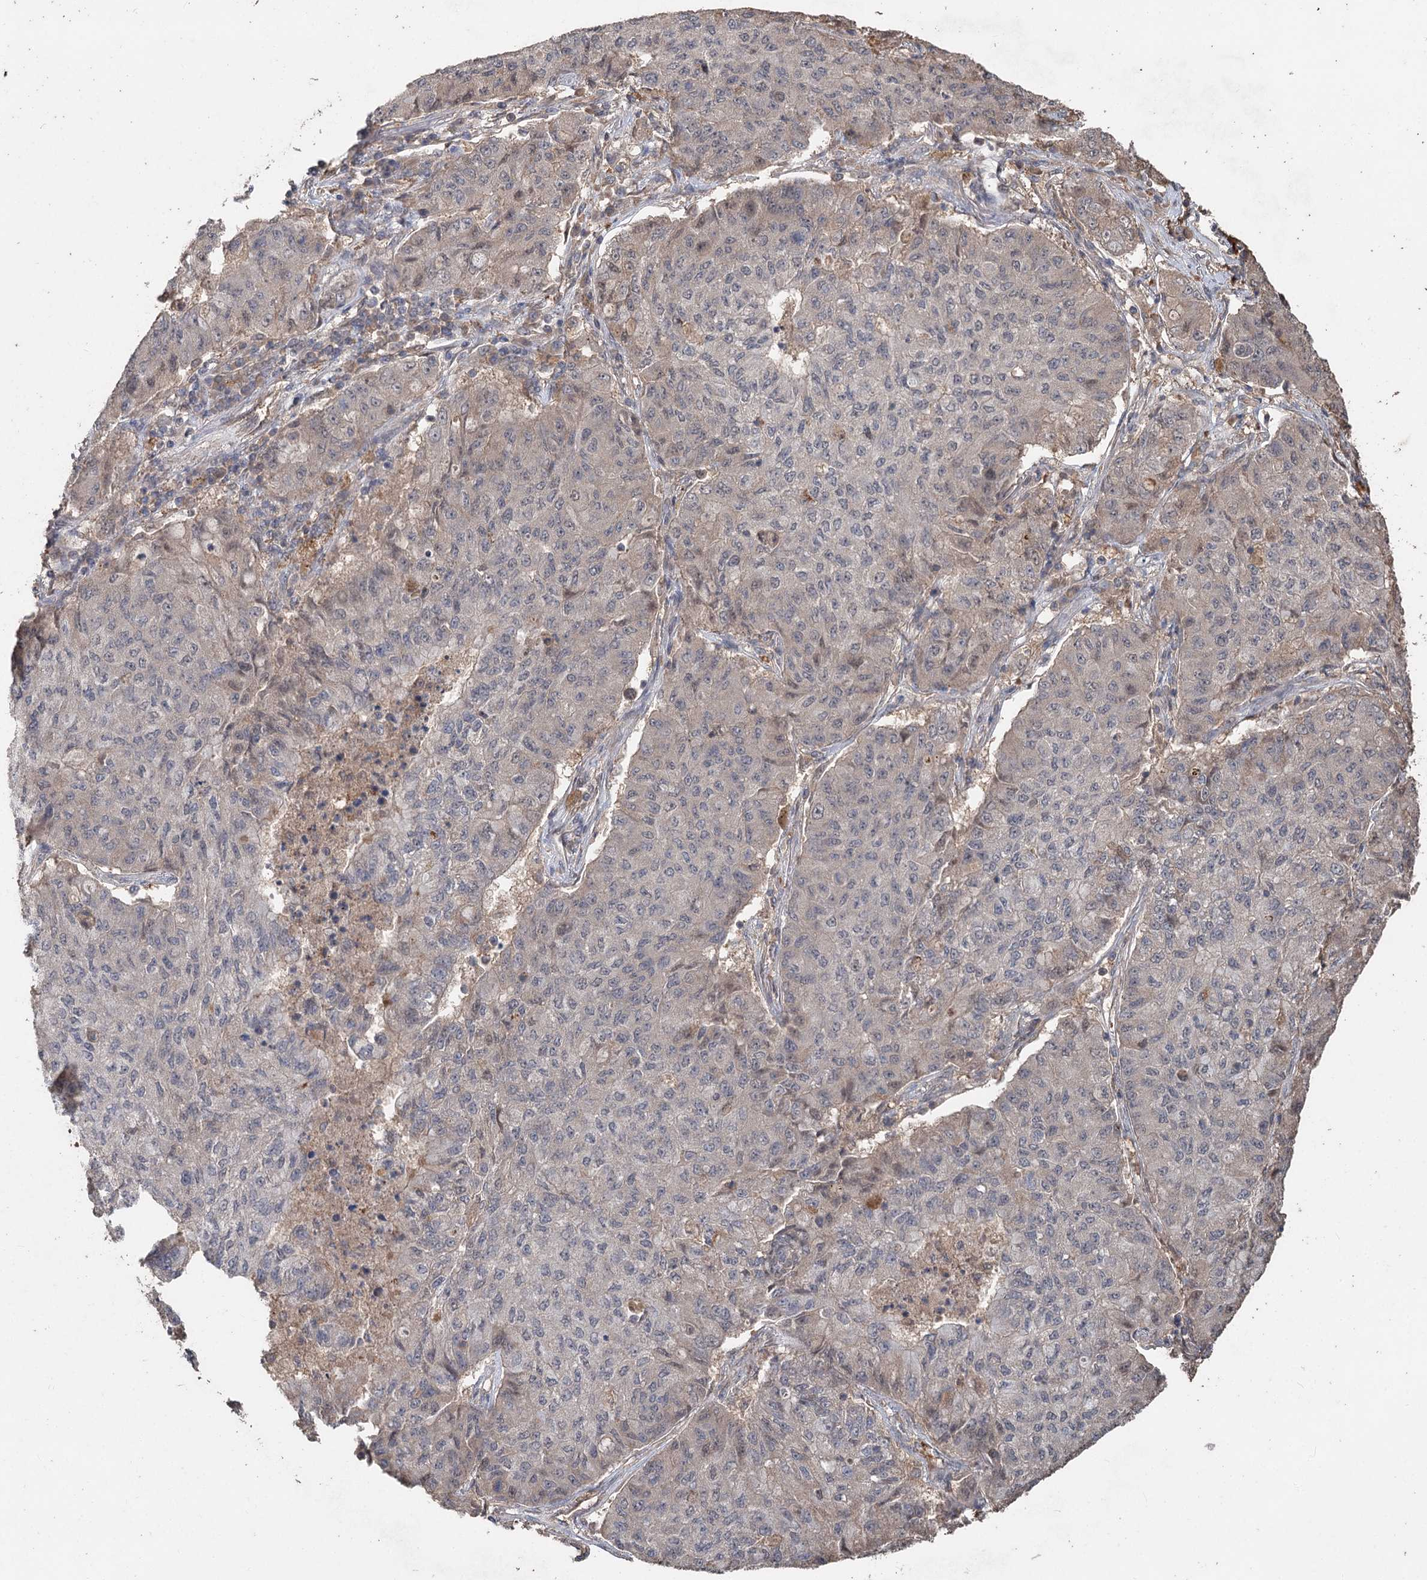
{"staining": {"intensity": "weak", "quantity": "<25%", "location": "nuclear"}, "tissue": "lung cancer", "cell_type": "Tumor cells", "image_type": "cancer", "snomed": [{"axis": "morphology", "description": "Squamous cell carcinoma, NOS"}, {"axis": "topography", "description": "Lung"}], "caption": "Immunohistochemistry histopathology image of neoplastic tissue: lung cancer stained with DAB (3,3'-diaminobenzidine) exhibits no significant protein positivity in tumor cells.", "gene": "FBXO7", "patient": {"sex": "male", "age": 74}}